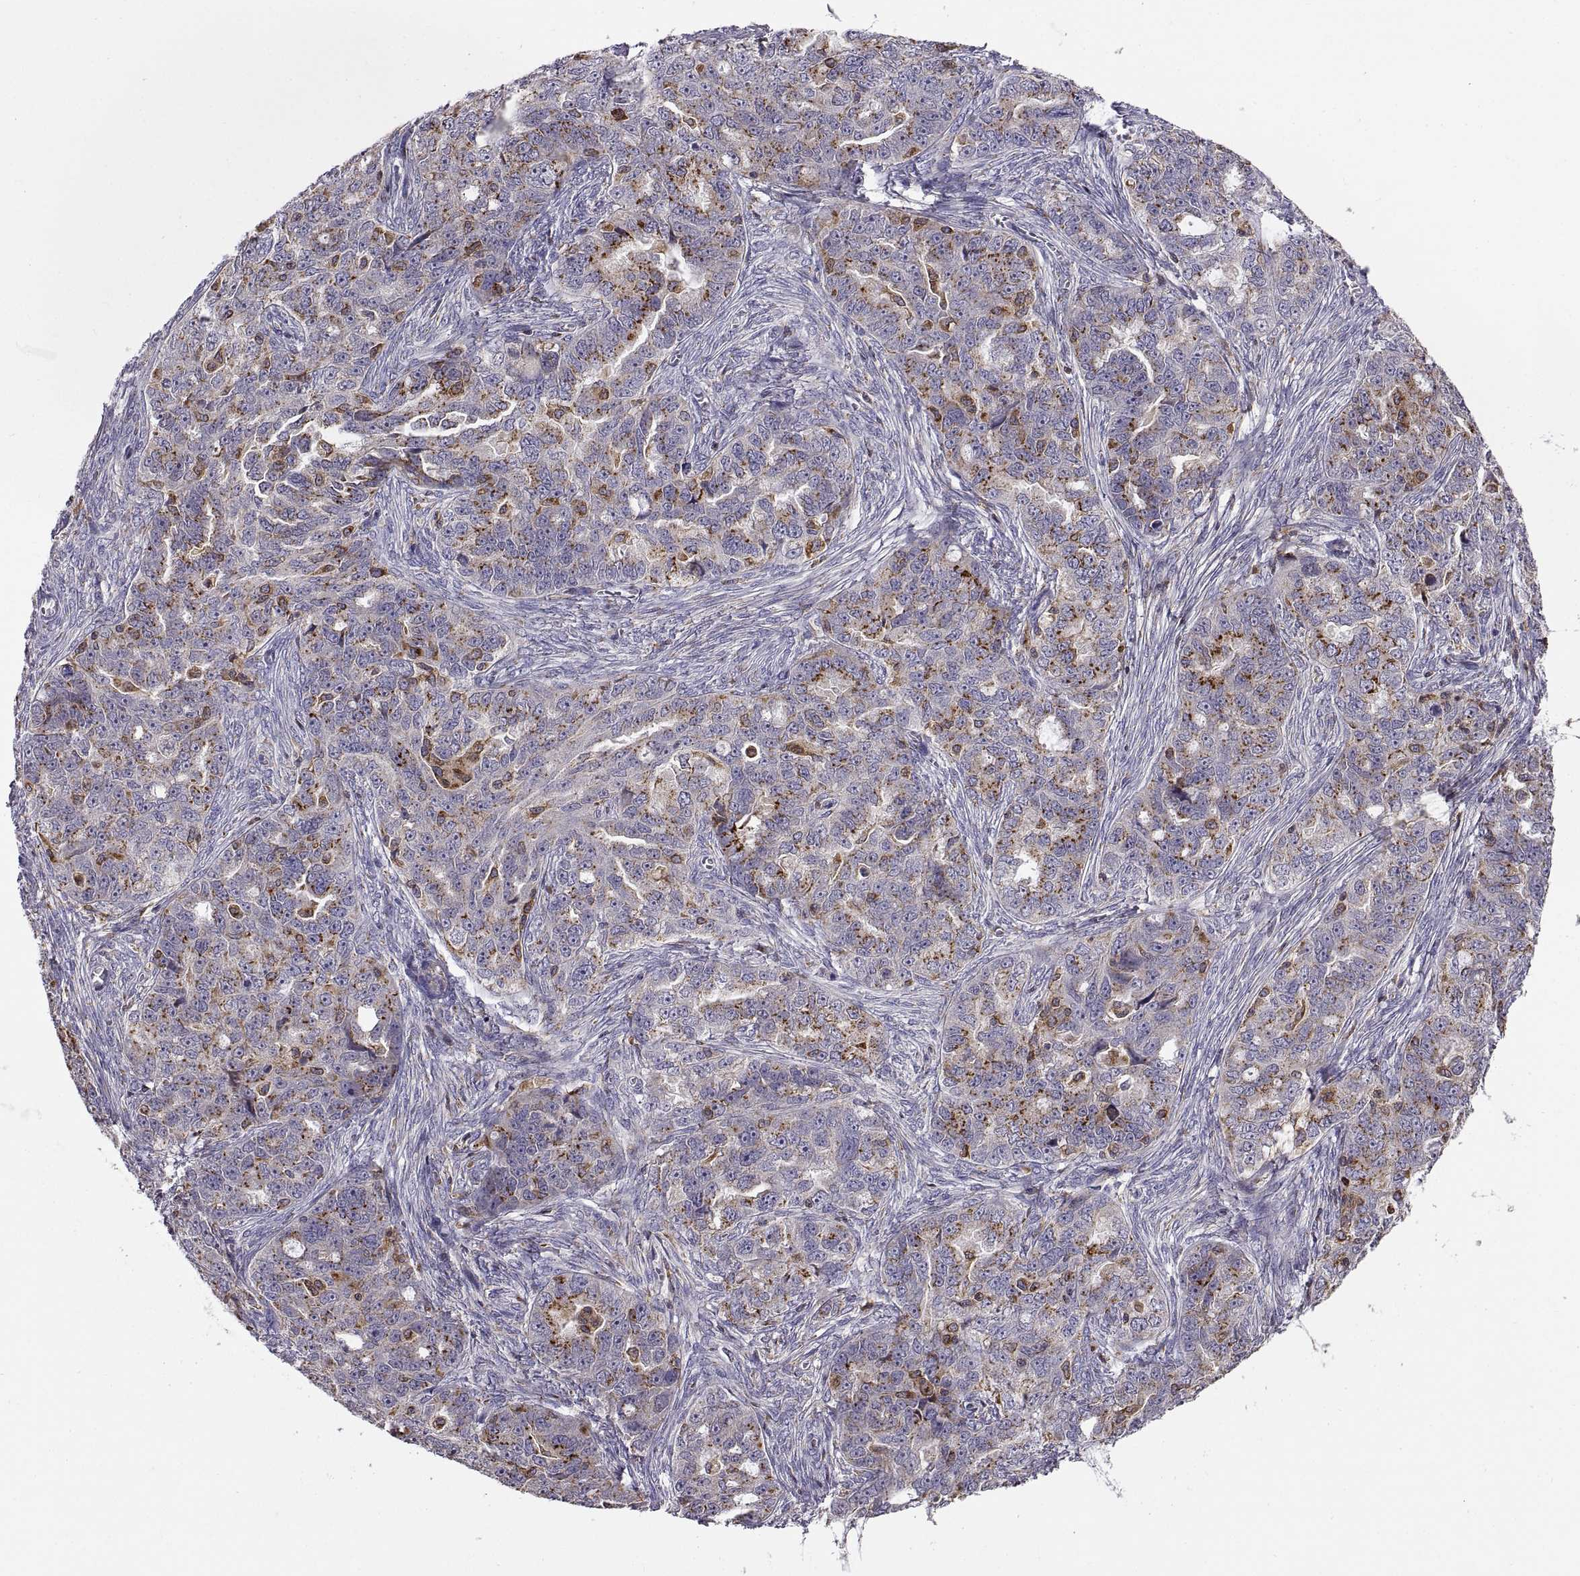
{"staining": {"intensity": "moderate", "quantity": "<25%", "location": "cytoplasmic/membranous"}, "tissue": "ovarian cancer", "cell_type": "Tumor cells", "image_type": "cancer", "snomed": [{"axis": "morphology", "description": "Cystadenocarcinoma, serous, NOS"}, {"axis": "topography", "description": "Ovary"}], "caption": "The image demonstrates a brown stain indicating the presence of a protein in the cytoplasmic/membranous of tumor cells in serous cystadenocarcinoma (ovarian).", "gene": "ACAP1", "patient": {"sex": "female", "age": 51}}